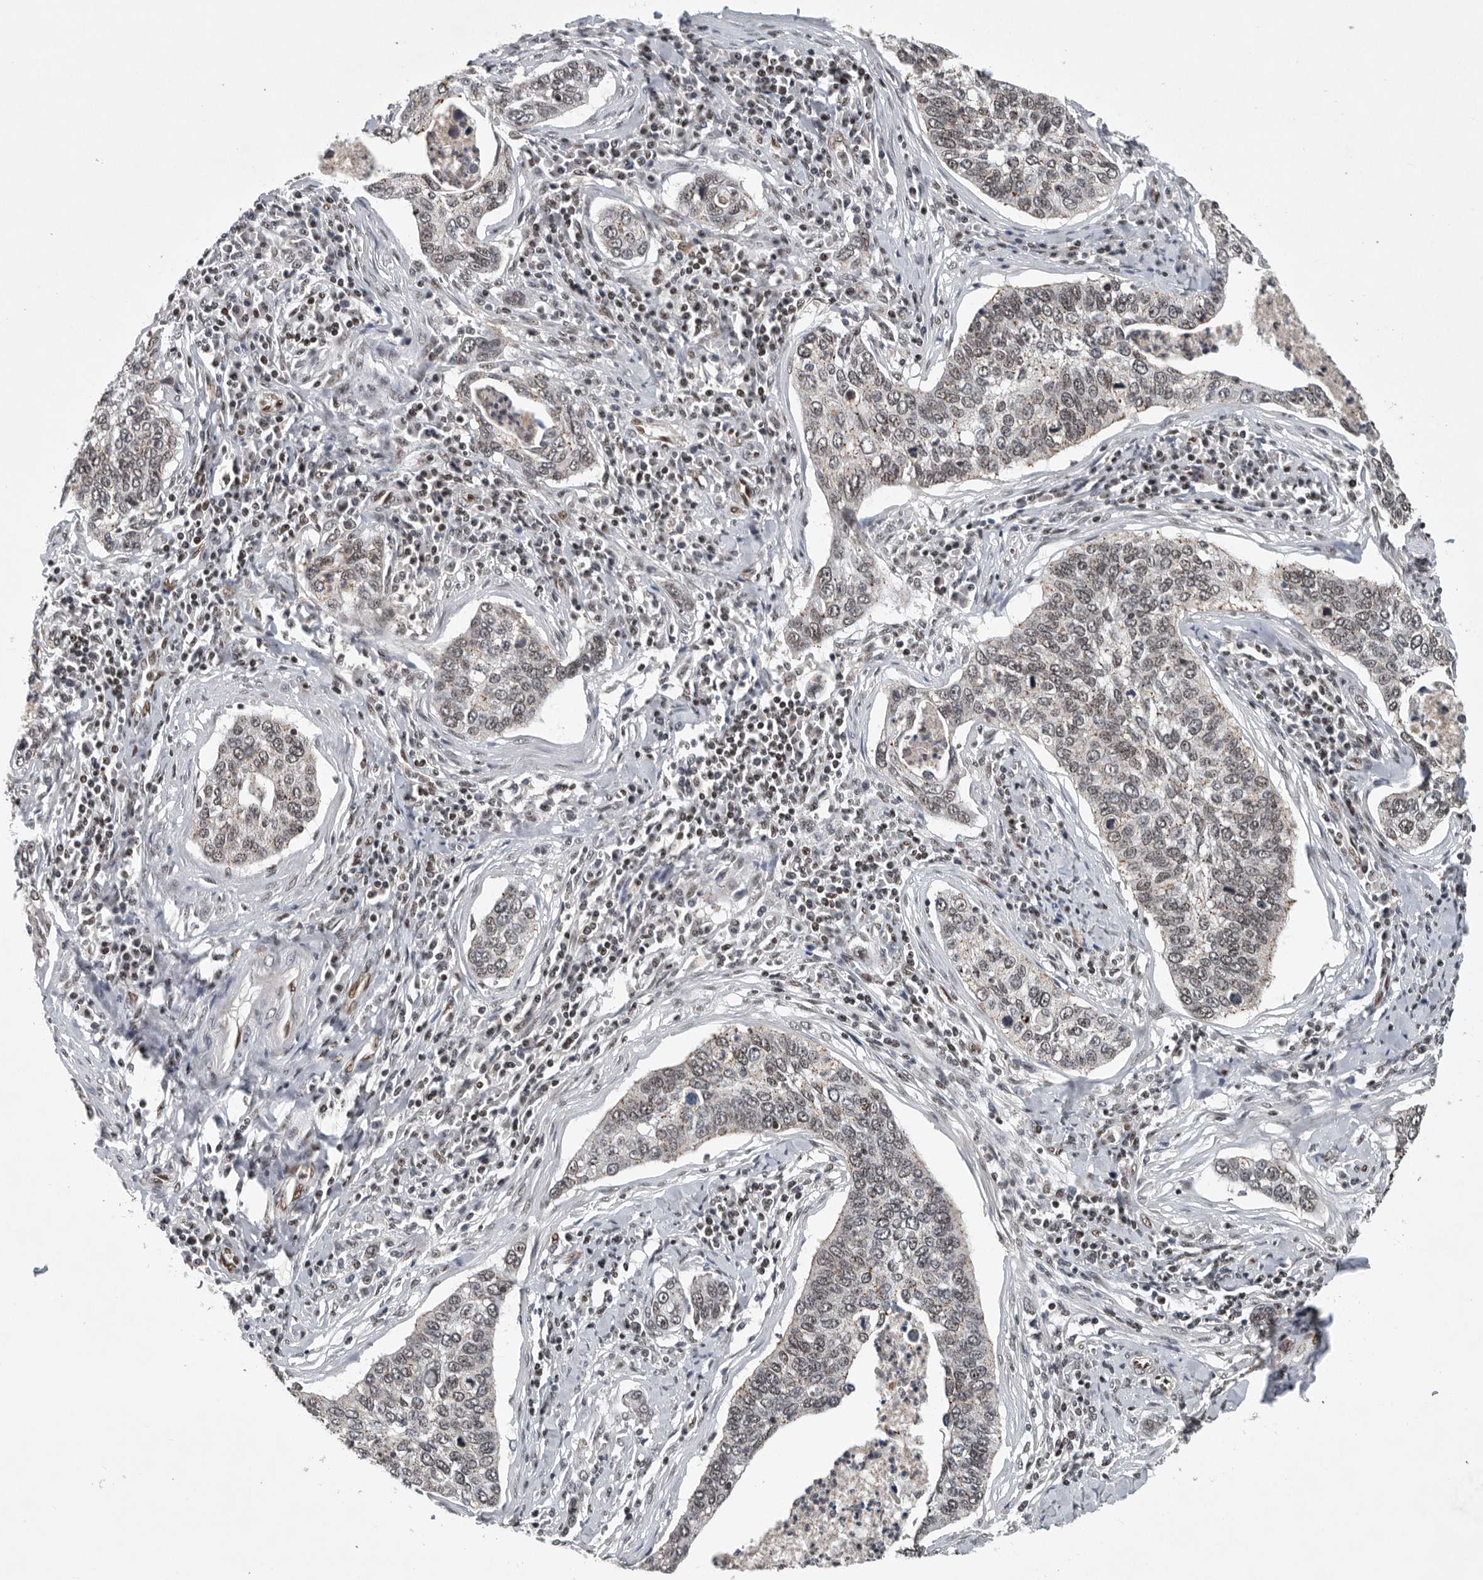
{"staining": {"intensity": "weak", "quantity": "25%-75%", "location": "nuclear"}, "tissue": "cervical cancer", "cell_type": "Tumor cells", "image_type": "cancer", "snomed": [{"axis": "morphology", "description": "Squamous cell carcinoma, NOS"}, {"axis": "topography", "description": "Cervix"}], "caption": "A brown stain shows weak nuclear expression of a protein in human cervical squamous cell carcinoma tumor cells. The staining is performed using DAB (3,3'-diaminobenzidine) brown chromogen to label protein expression. The nuclei are counter-stained blue using hematoxylin.", "gene": "SENP7", "patient": {"sex": "female", "age": 53}}